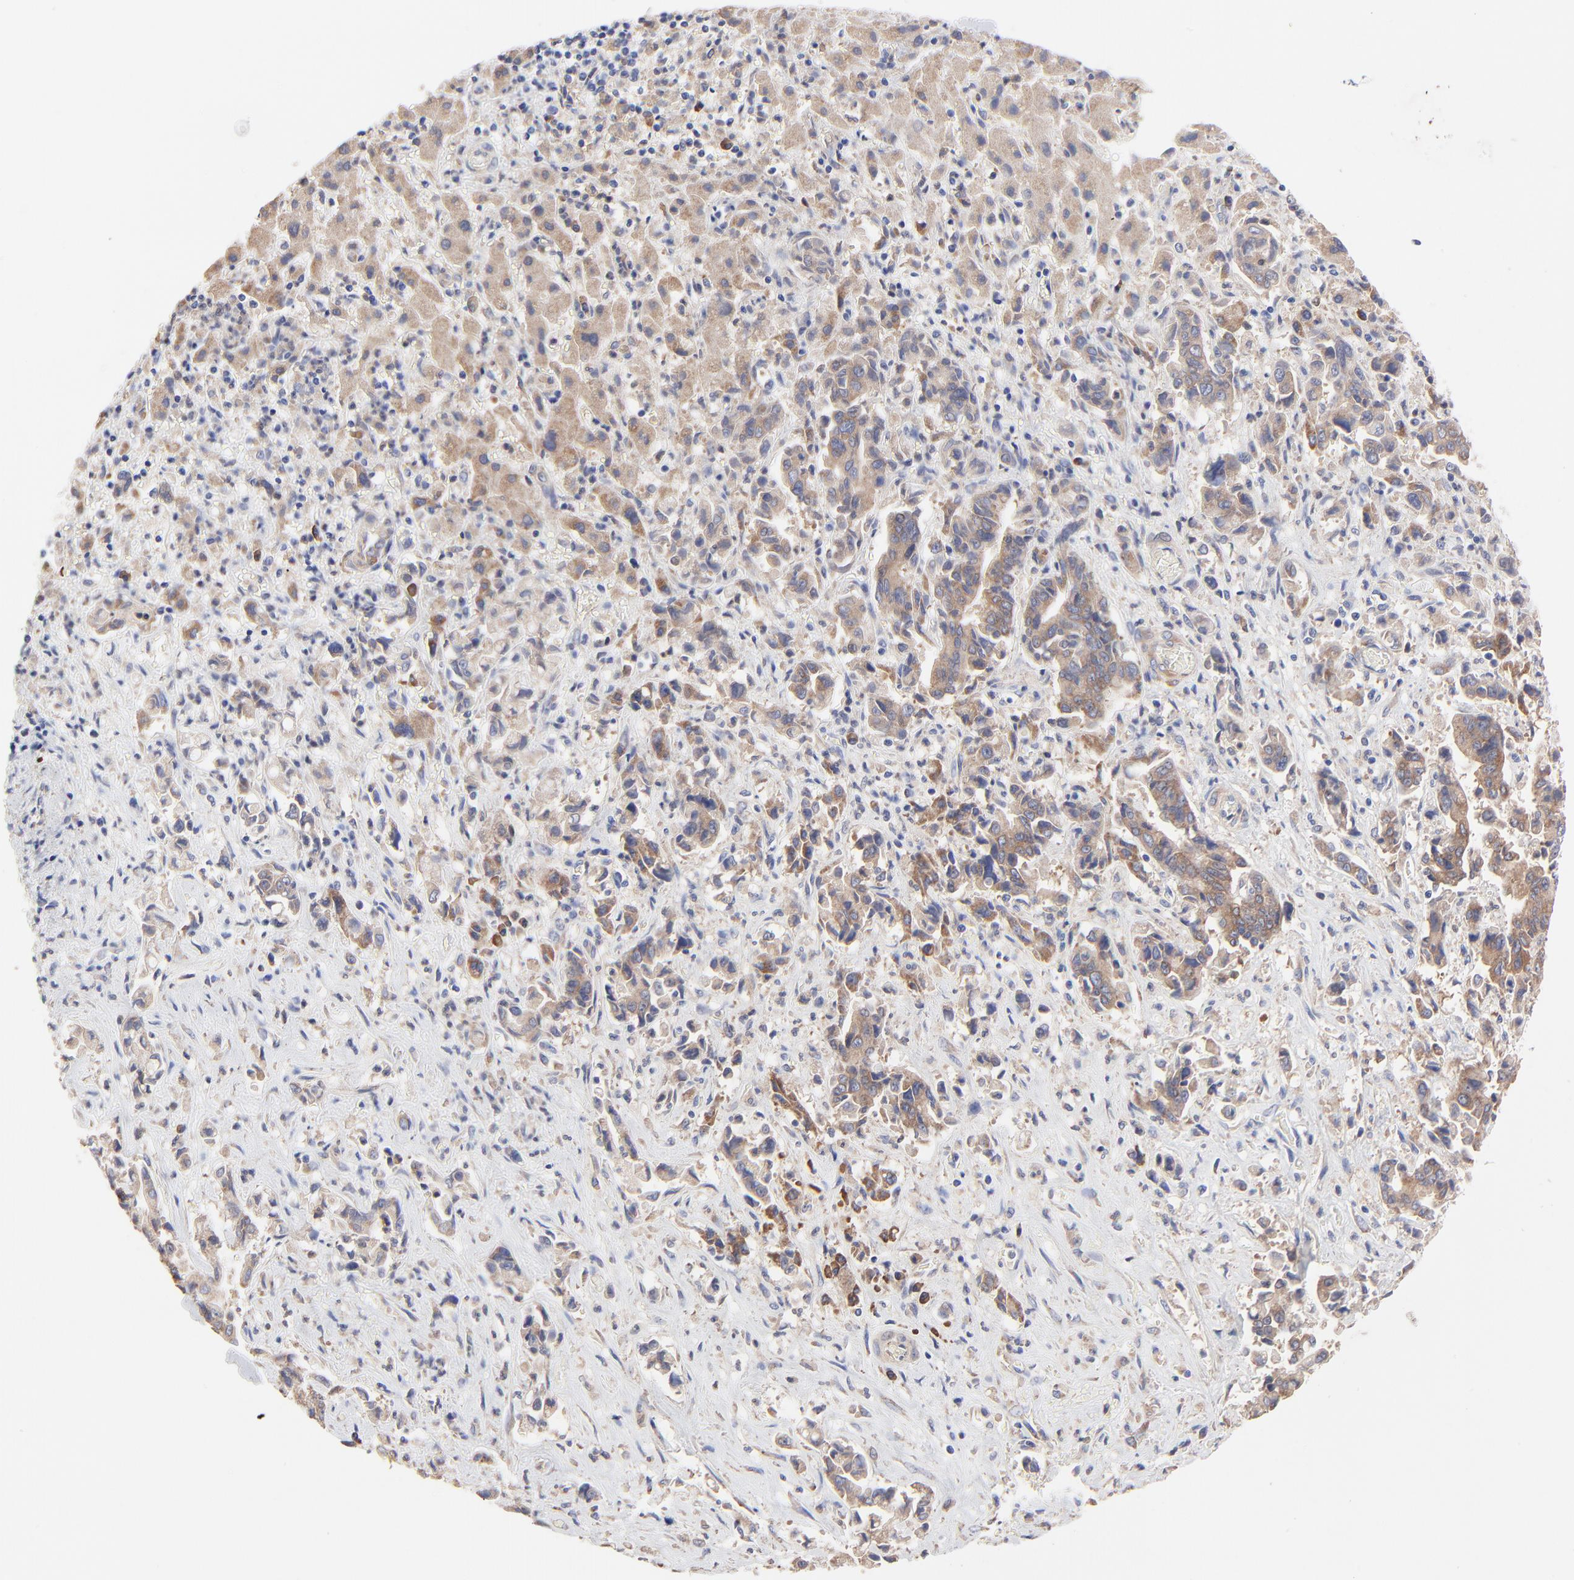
{"staining": {"intensity": "moderate", "quantity": ">75%", "location": "cytoplasmic/membranous"}, "tissue": "liver cancer", "cell_type": "Tumor cells", "image_type": "cancer", "snomed": [{"axis": "morphology", "description": "Cholangiocarcinoma"}, {"axis": "topography", "description": "Liver"}], "caption": "Liver cancer (cholangiocarcinoma) stained for a protein (brown) shows moderate cytoplasmic/membranous positive positivity in about >75% of tumor cells.", "gene": "PPFIBP2", "patient": {"sex": "male", "age": 57}}